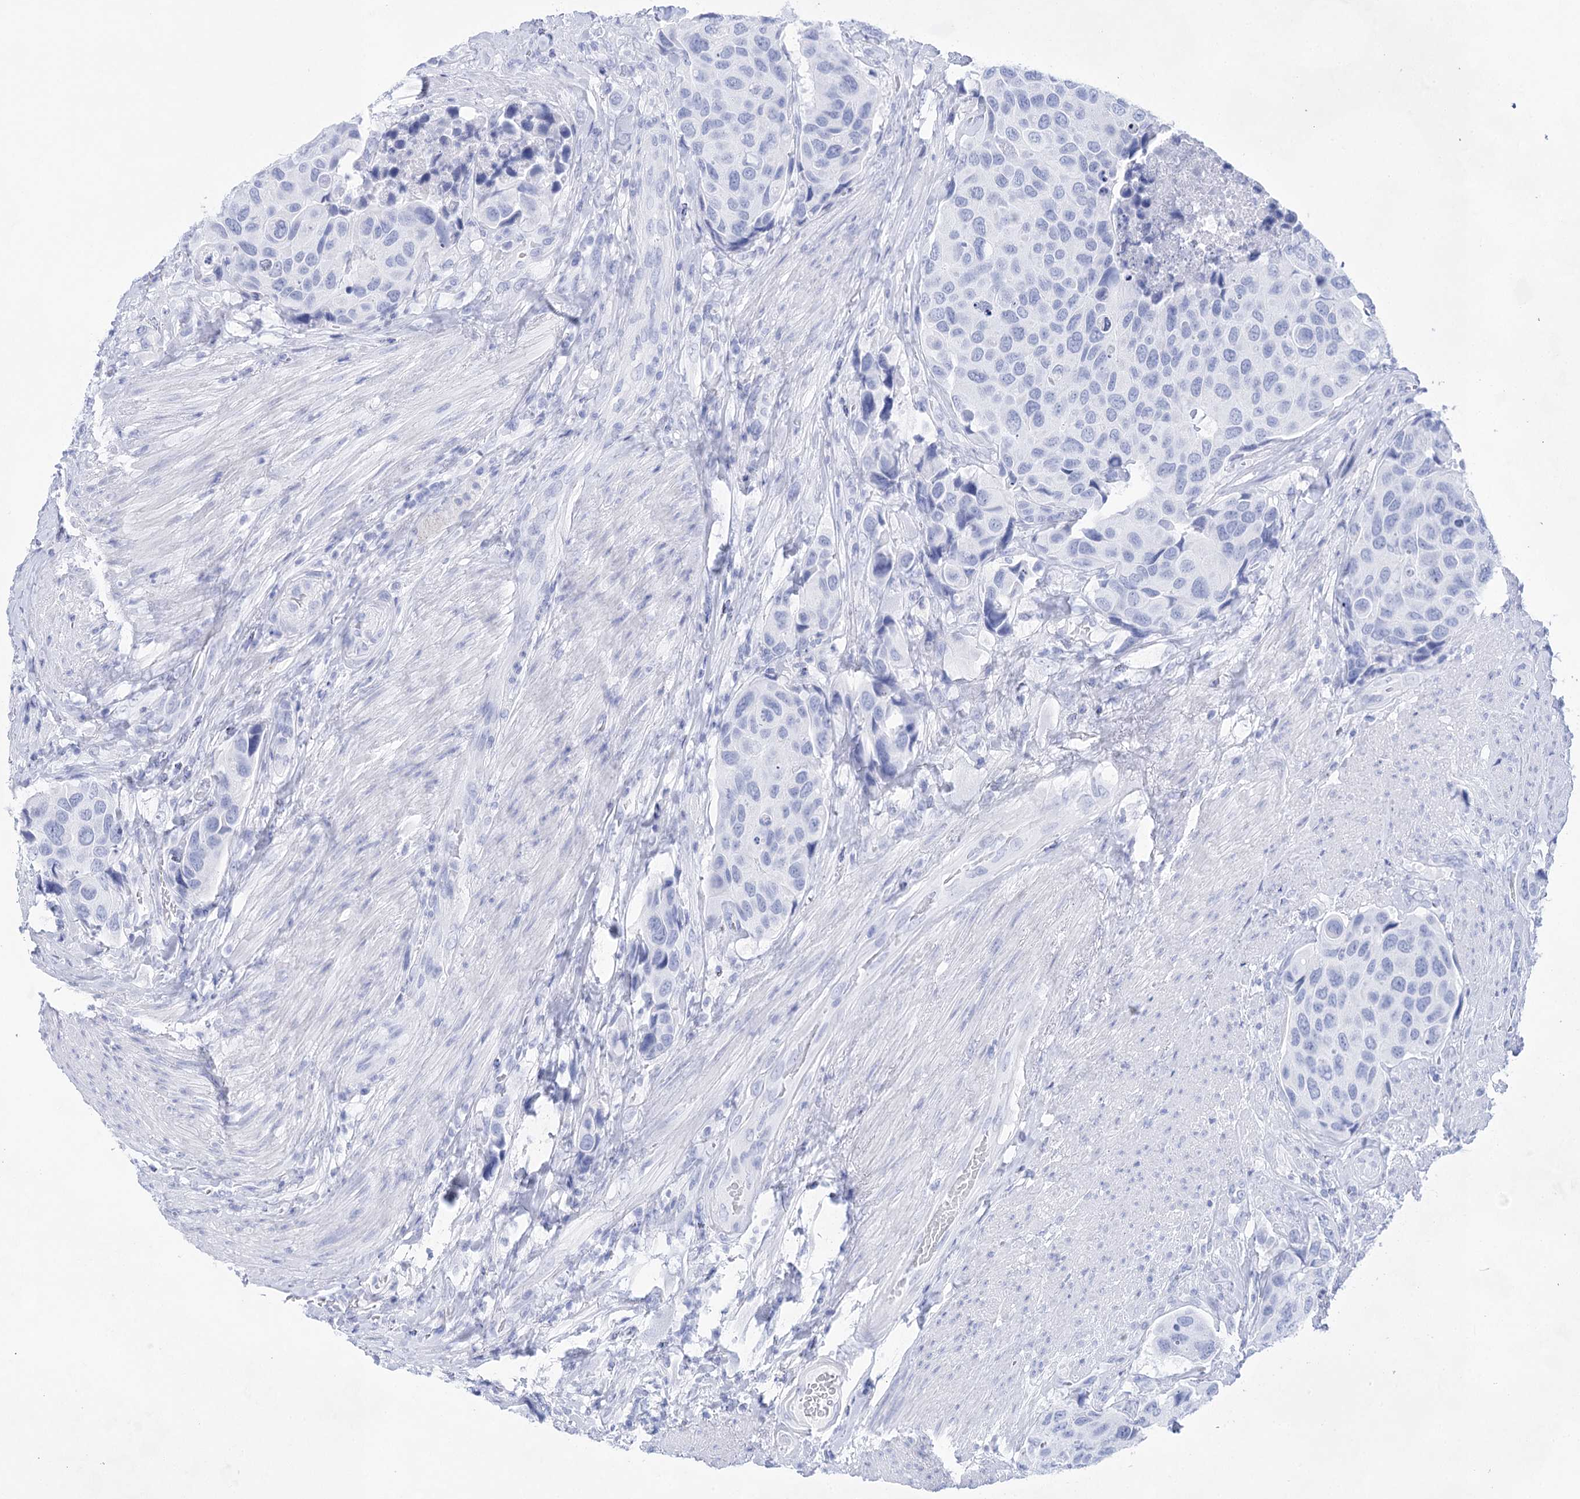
{"staining": {"intensity": "negative", "quantity": "none", "location": "none"}, "tissue": "urothelial cancer", "cell_type": "Tumor cells", "image_type": "cancer", "snomed": [{"axis": "morphology", "description": "Urothelial carcinoma, High grade"}, {"axis": "topography", "description": "Urinary bladder"}], "caption": "High magnification brightfield microscopy of urothelial cancer stained with DAB (brown) and counterstained with hematoxylin (blue): tumor cells show no significant staining. (DAB immunohistochemistry (IHC) visualized using brightfield microscopy, high magnification).", "gene": "LALBA", "patient": {"sex": "male", "age": 74}}